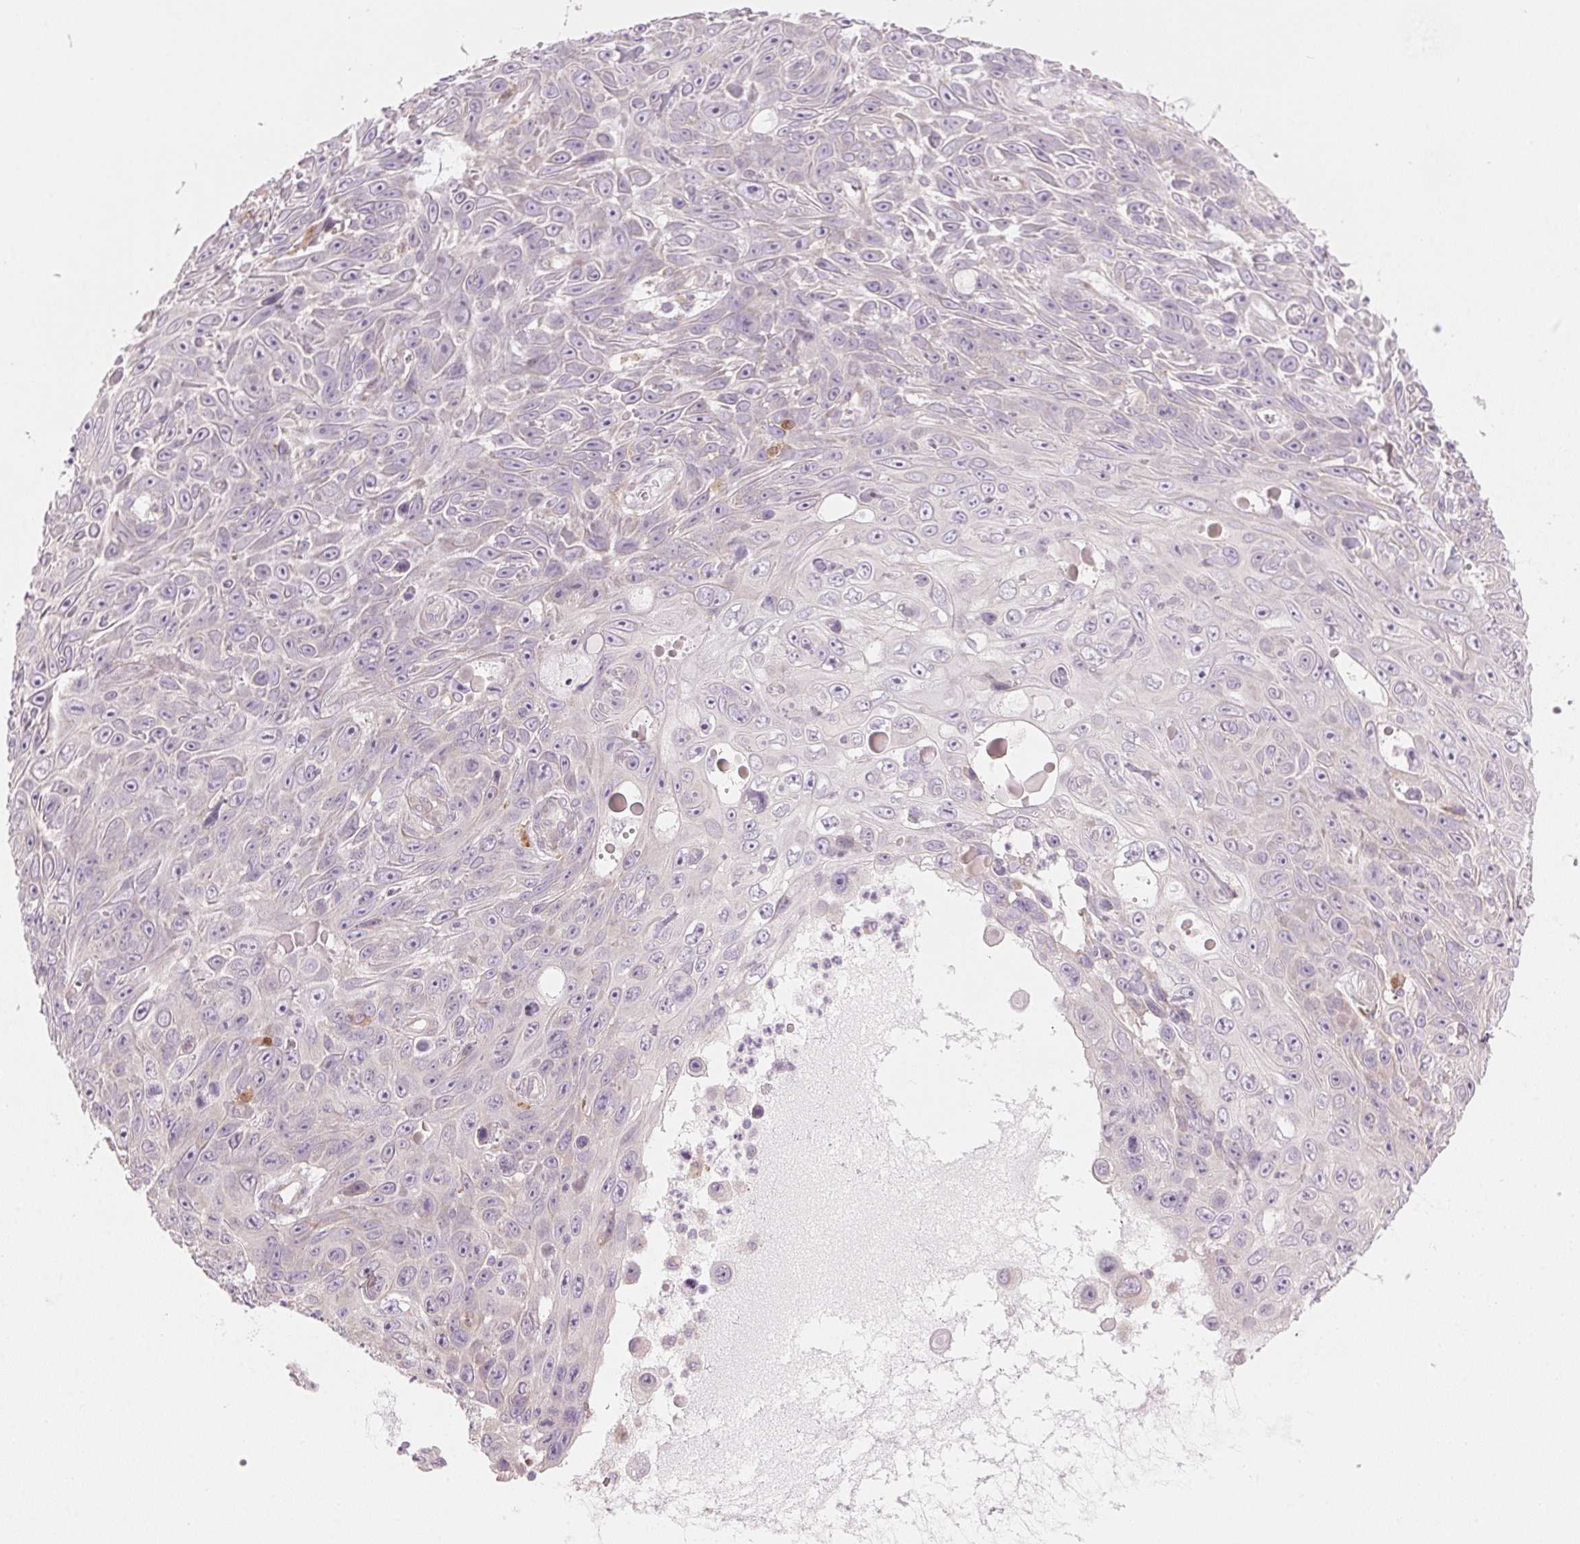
{"staining": {"intensity": "negative", "quantity": "none", "location": "none"}, "tissue": "skin cancer", "cell_type": "Tumor cells", "image_type": "cancer", "snomed": [{"axis": "morphology", "description": "Squamous cell carcinoma, NOS"}, {"axis": "topography", "description": "Skin"}], "caption": "A micrograph of skin cancer stained for a protein demonstrates no brown staining in tumor cells.", "gene": "GNMT", "patient": {"sex": "male", "age": 82}}